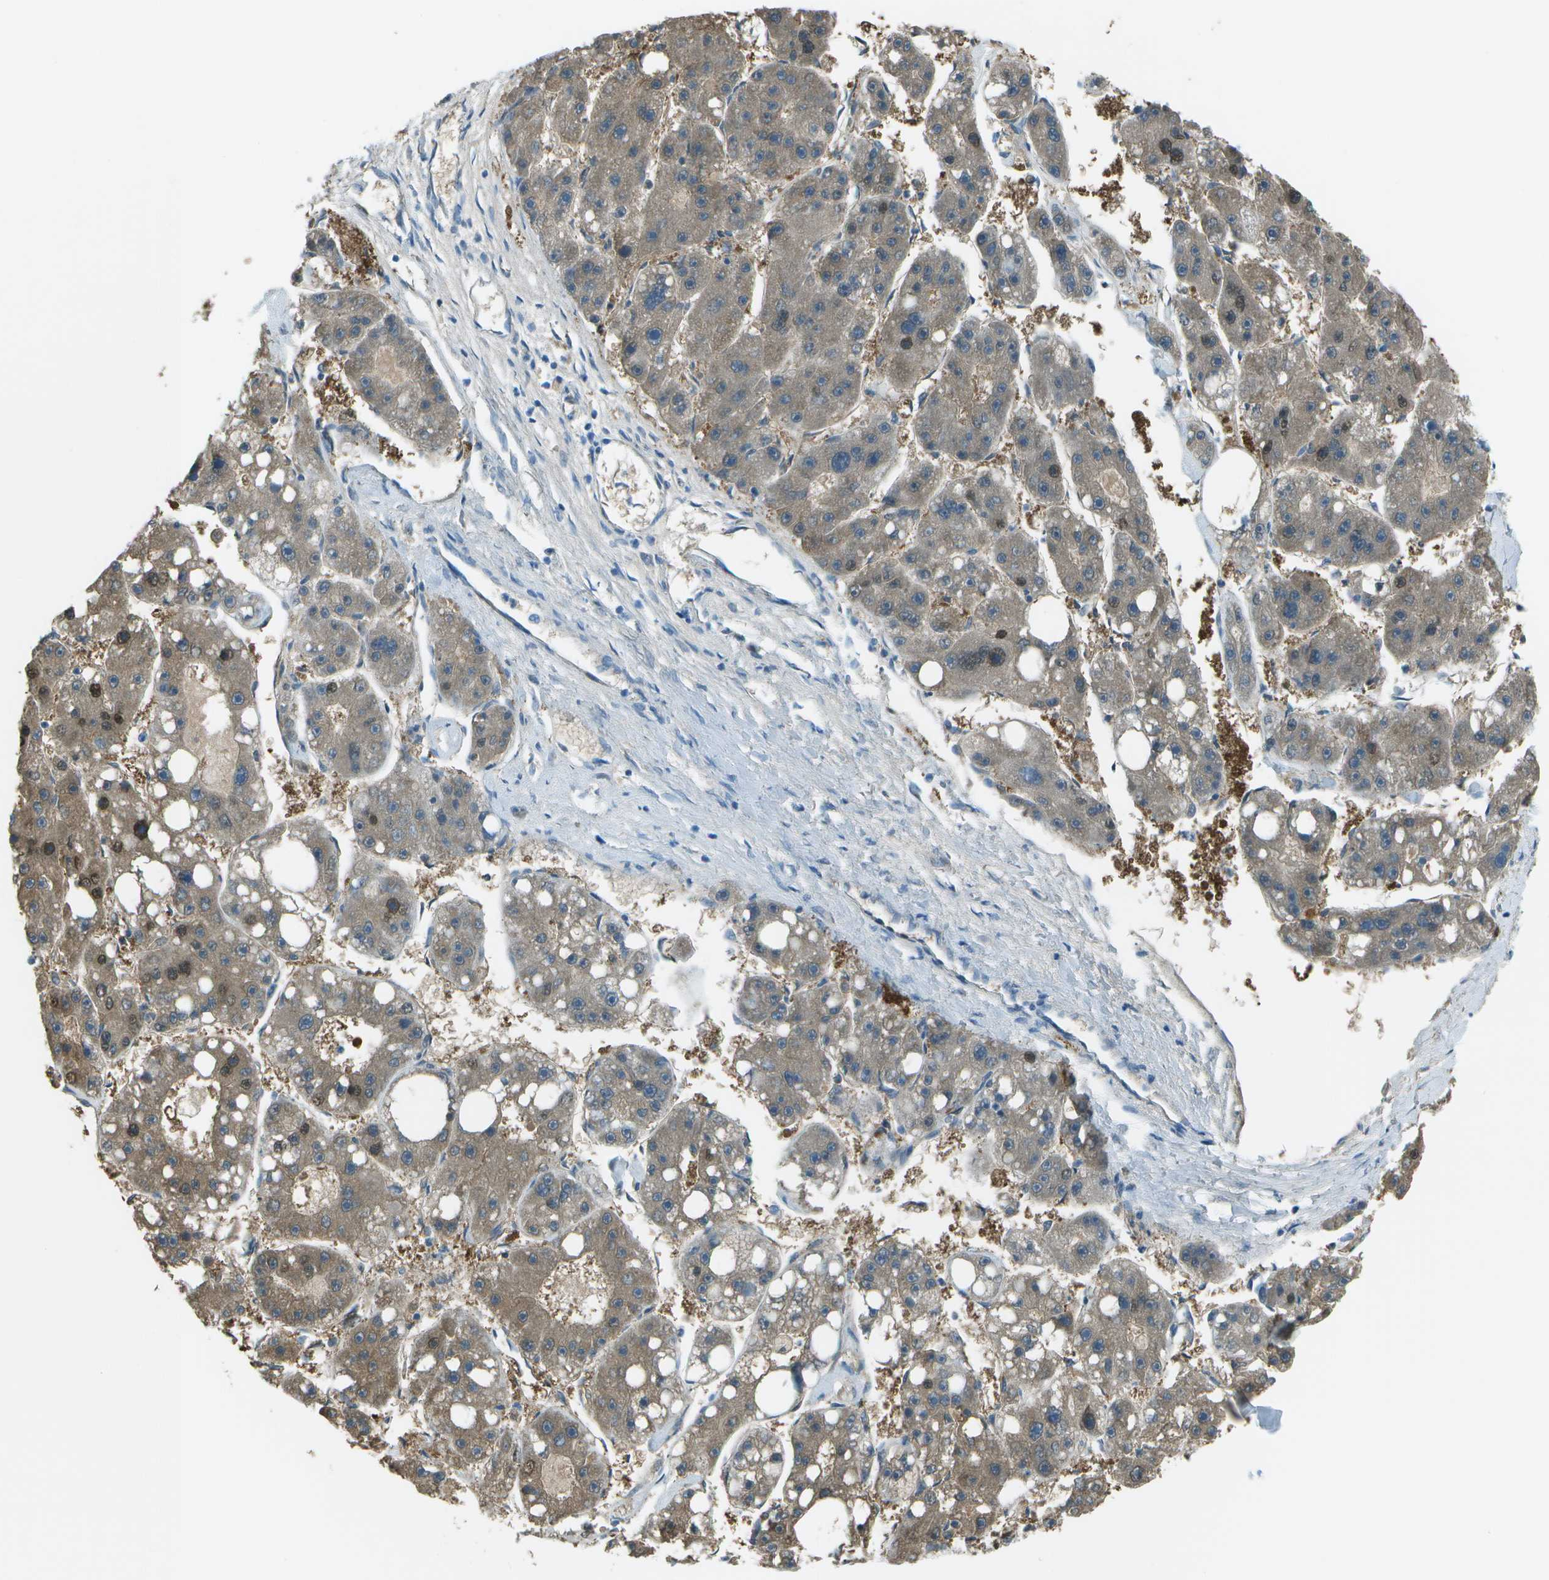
{"staining": {"intensity": "moderate", "quantity": ">75%", "location": "cytoplasmic/membranous,nuclear"}, "tissue": "liver cancer", "cell_type": "Tumor cells", "image_type": "cancer", "snomed": [{"axis": "morphology", "description": "Carcinoma, Hepatocellular, NOS"}, {"axis": "topography", "description": "Liver"}], "caption": "IHC (DAB) staining of liver cancer exhibits moderate cytoplasmic/membranous and nuclear protein positivity in about >75% of tumor cells.", "gene": "ASL", "patient": {"sex": "female", "age": 61}}